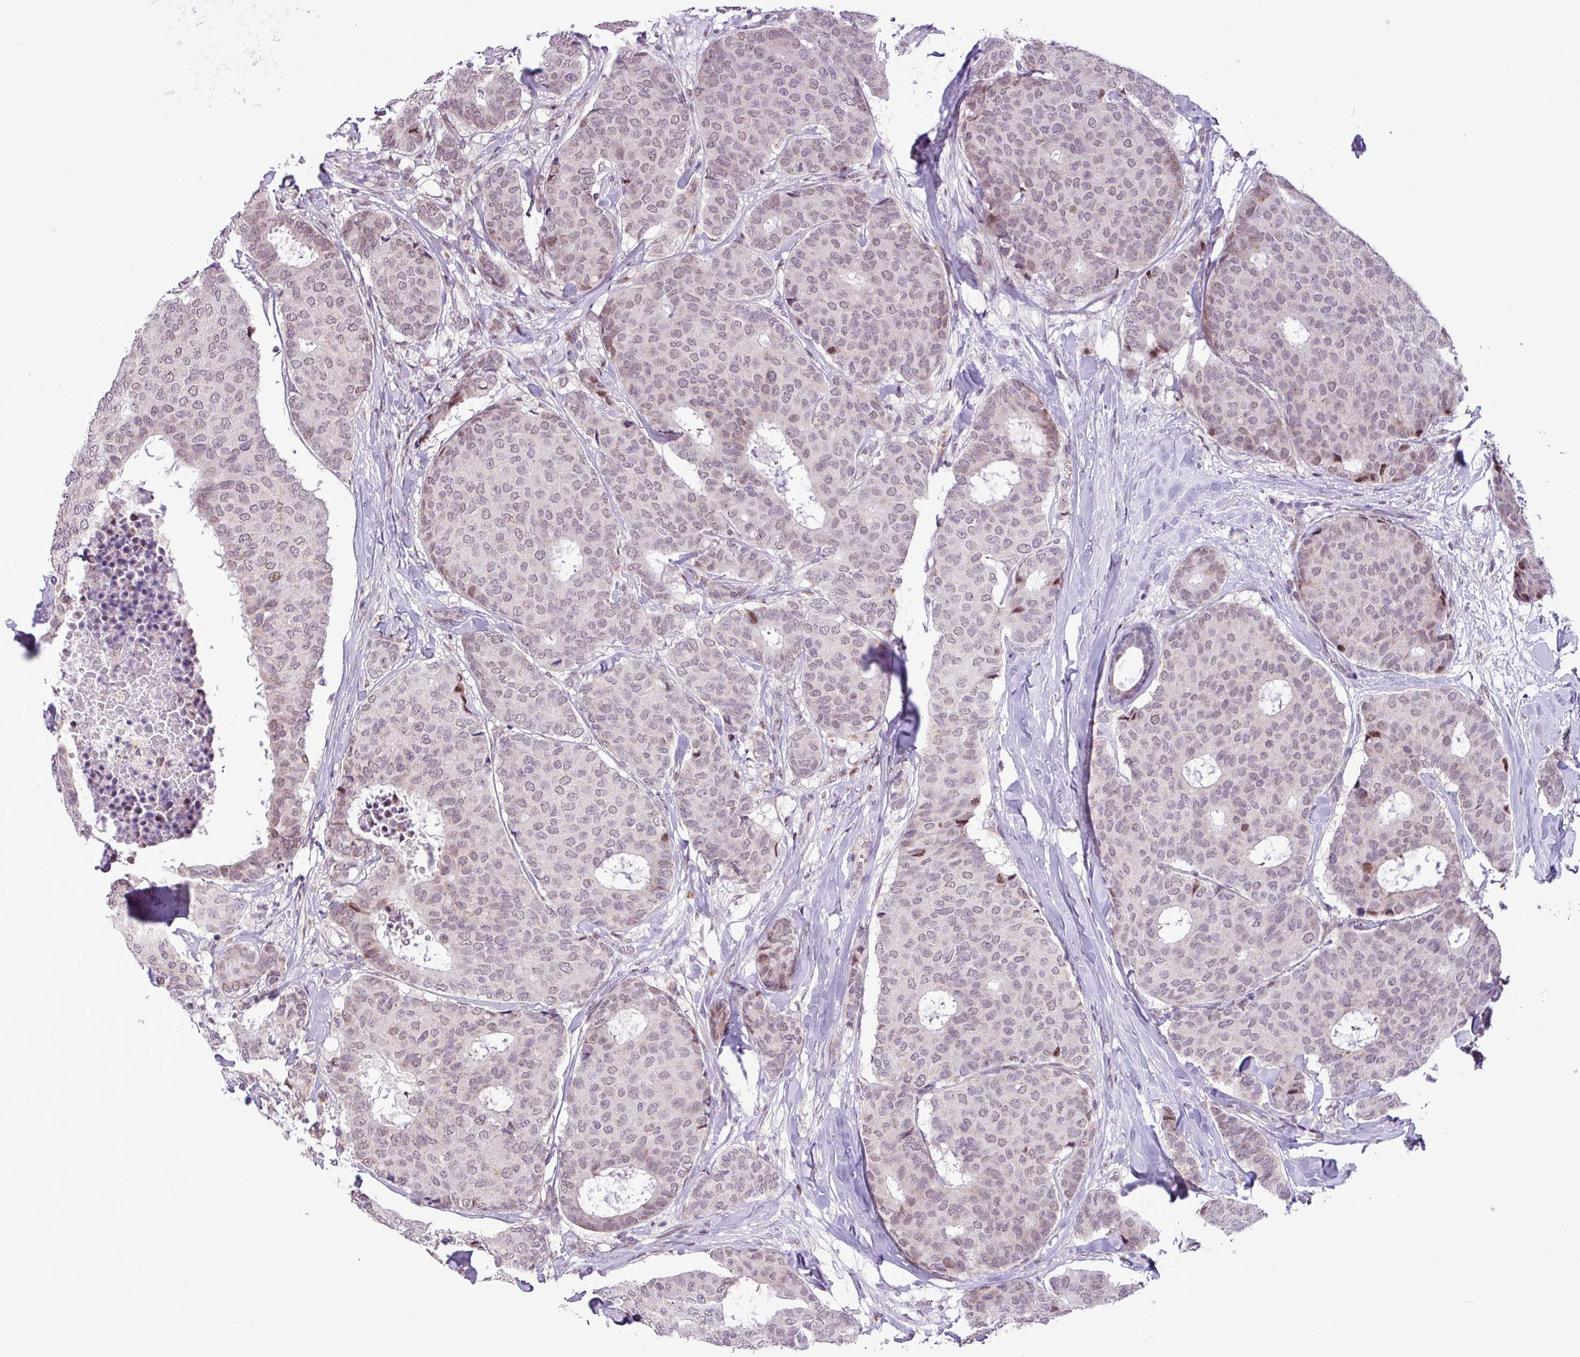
{"staining": {"intensity": "weak", "quantity": "25%-75%", "location": "nuclear"}, "tissue": "breast cancer", "cell_type": "Tumor cells", "image_type": "cancer", "snomed": [{"axis": "morphology", "description": "Duct carcinoma"}, {"axis": "topography", "description": "Breast"}], "caption": "Brown immunohistochemical staining in breast invasive ductal carcinoma reveals weak nuclear expression in about 25%-75% of tumor cells. Nuclei are stained in blue.", "gene": "ZNF354A", "patient": {"sex": "female", "age": 75}}